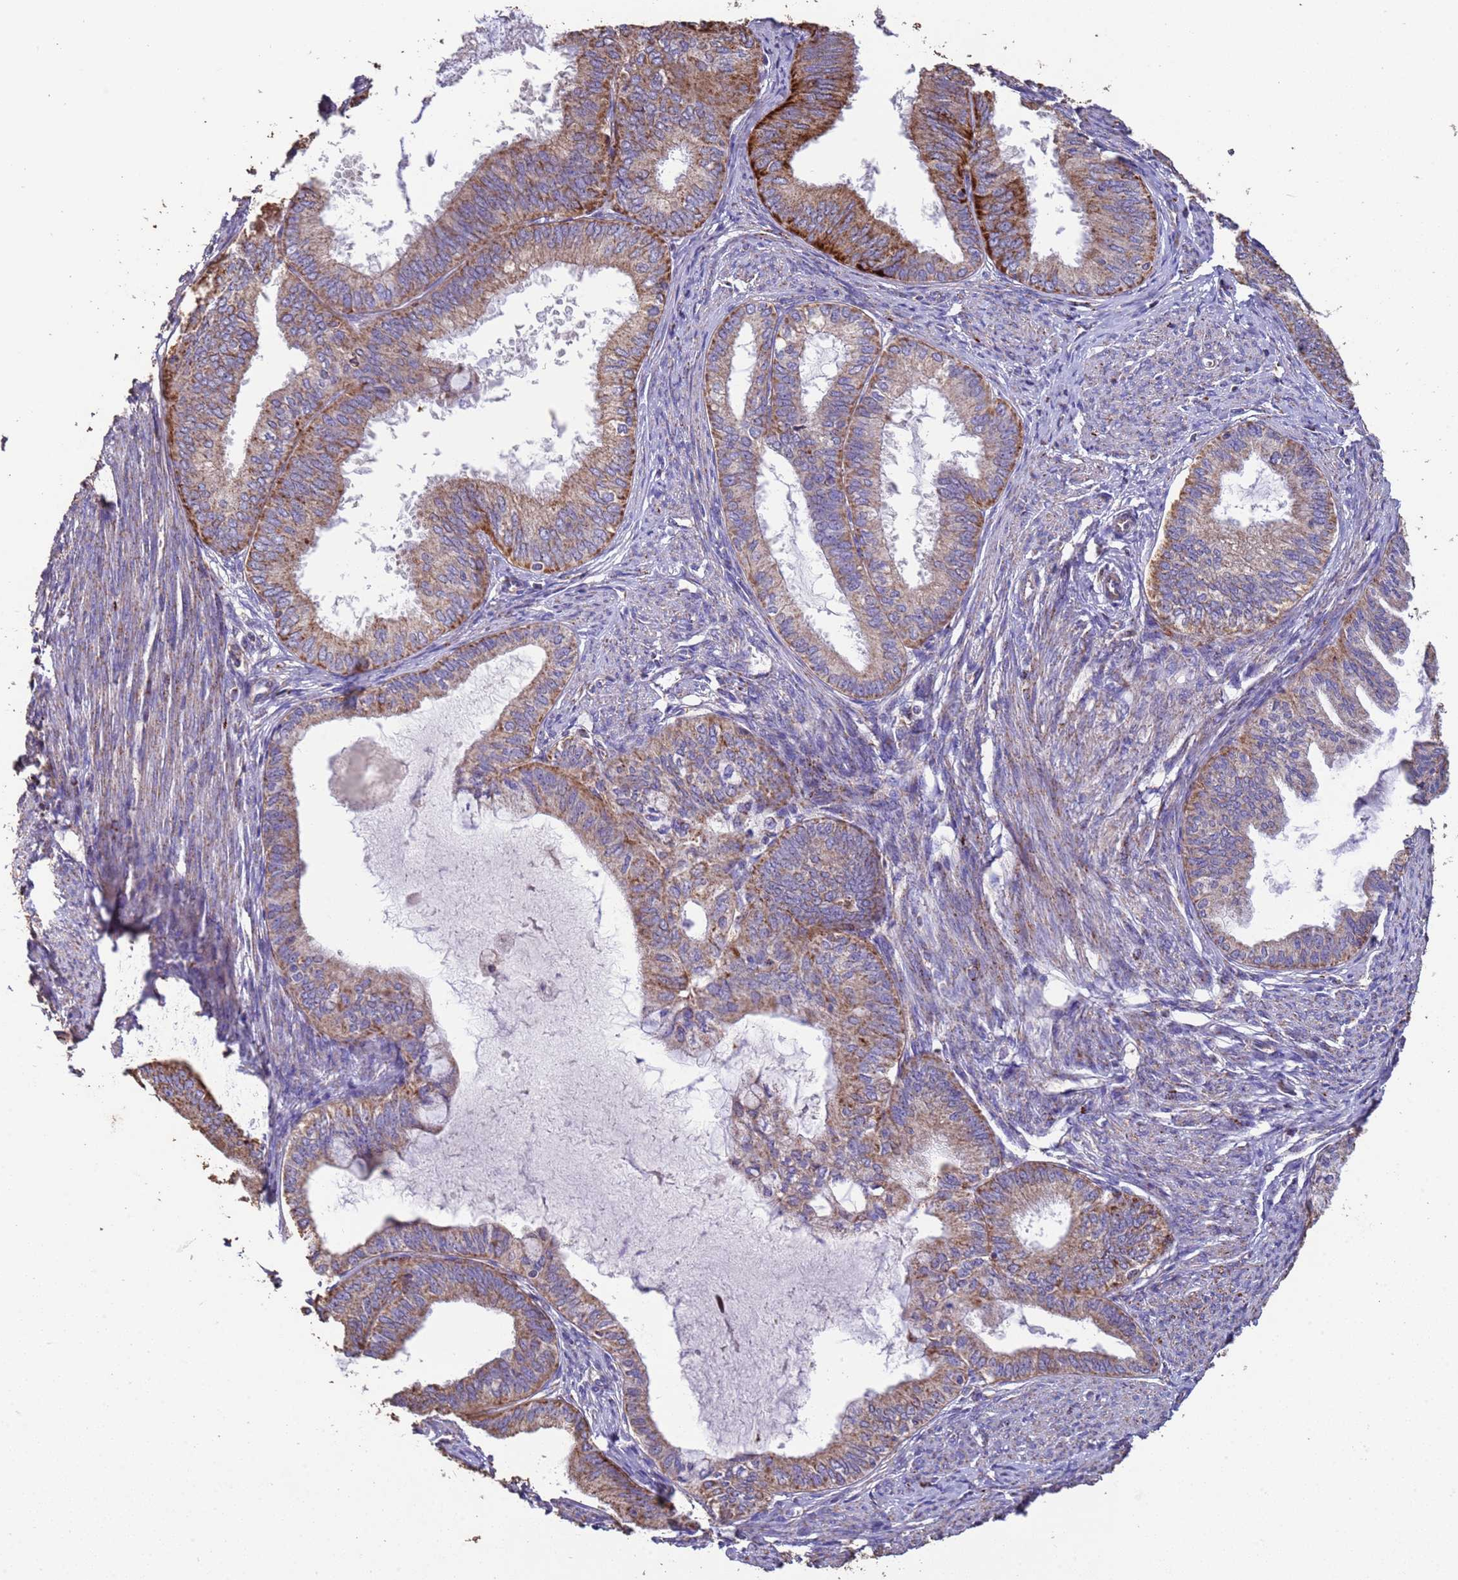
{"staining": {"intensity": "moderate", "quantity": ">75%", "location": "cytoplasmic/membranous"}, "tissue": "endometrial cancer", "cell_type": "Tumor cells", "image_type": "cancer", "snomed": [{"axis": "morphology", "description": "Adenocarcinoma, NOS"}, {"axis": "topography", "description": "Endometrium"}], "caption": "Immunohistochemistry histopathology image of human endometrial cancer stained for a protein (brown), which shows medium levels of moderate cytoplasmic/membranous expression in approximately >75% of tumor cells.", "gene": "ZNFX1", "patient": {"sex": "female", "age": 86}}